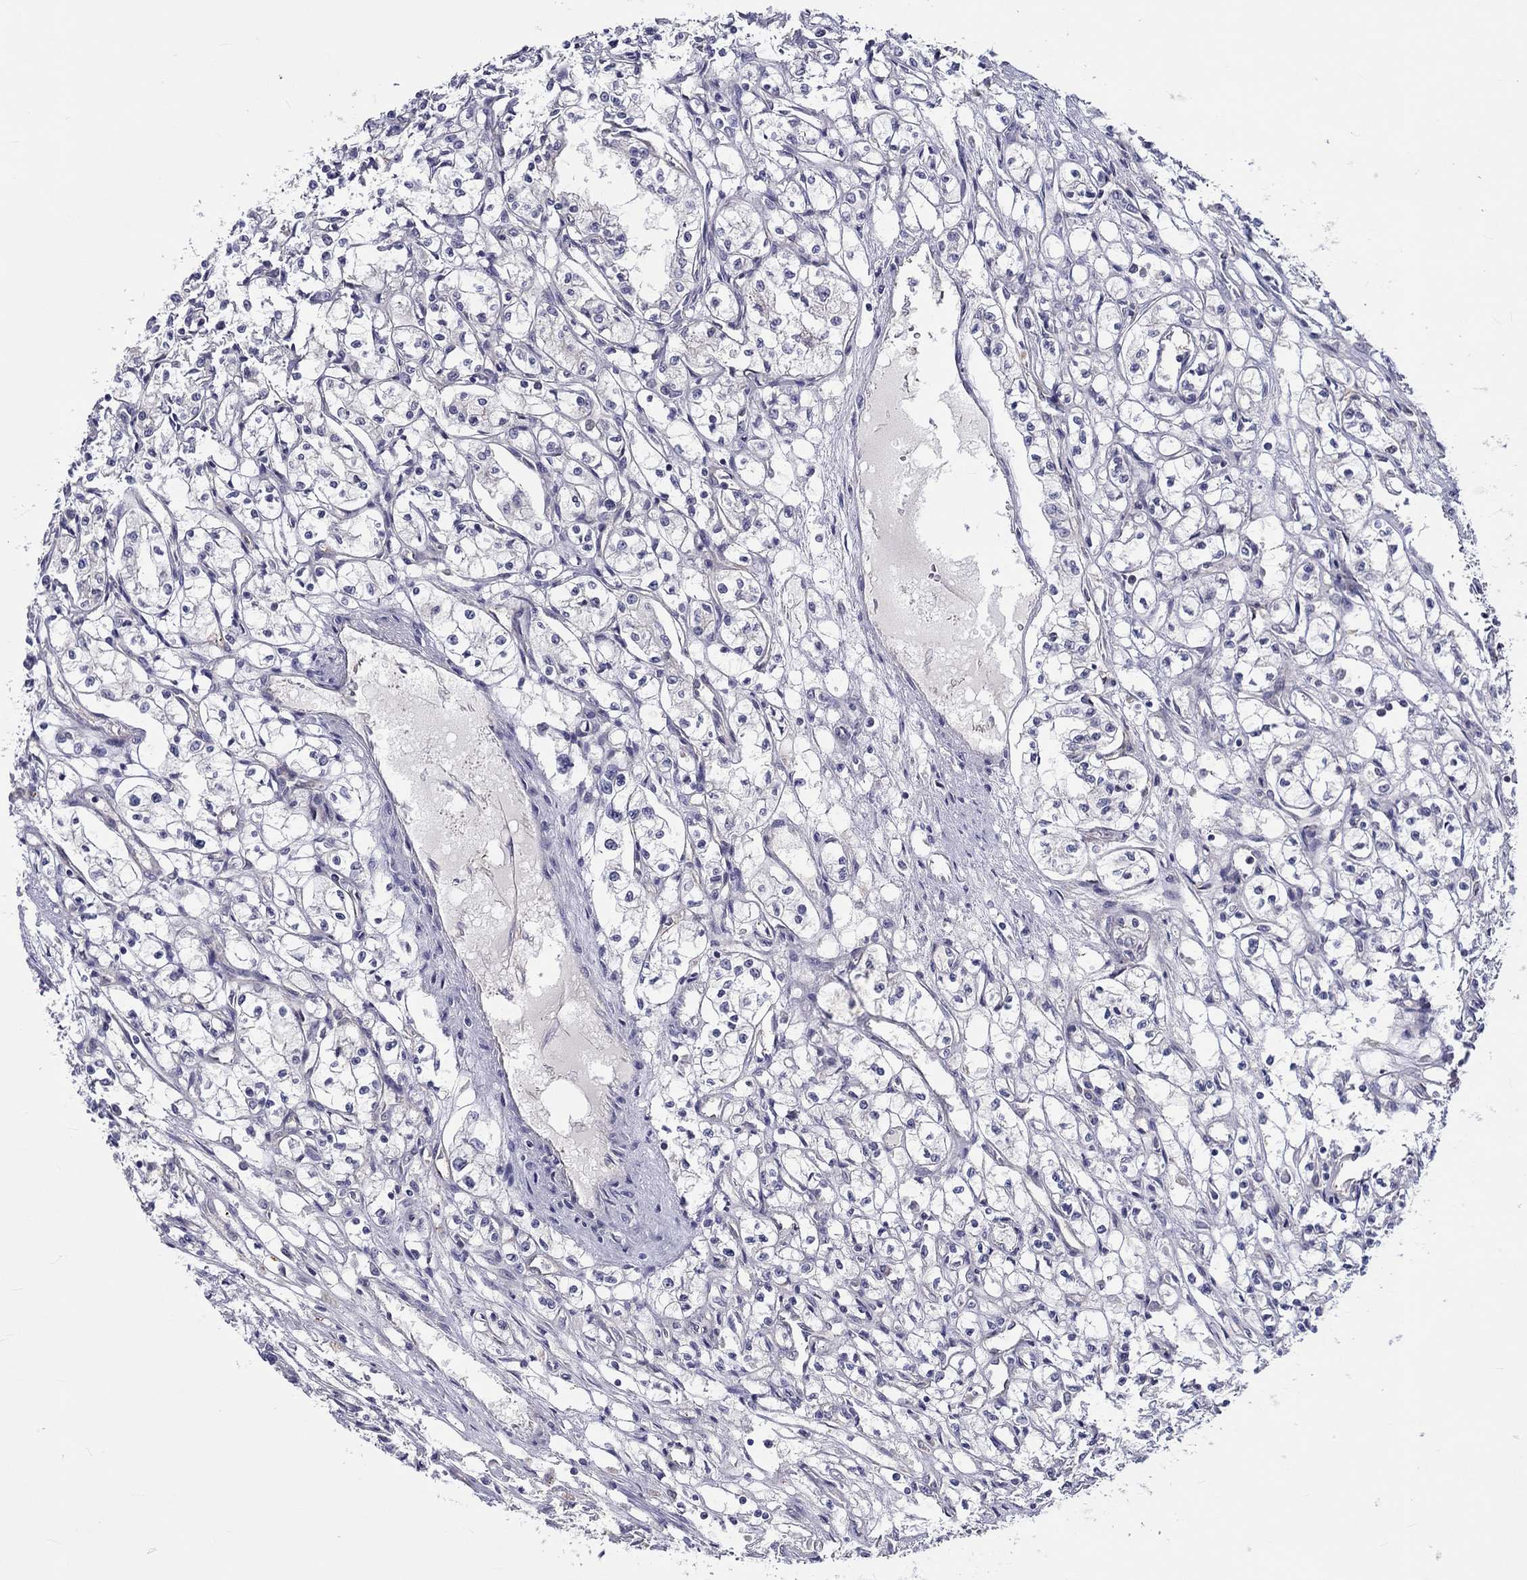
{"staining": {"intensity": "negative", "quantity": "none", "location": "none"}, "tissue": "renal cancer", "cell_type": "Tumor cells", "image_type": "cancer", "snomed": [{"axis": "morphology", "description": "Adenocarcinoma, NOS"}, {"axis": "topography", "description": "Kidney"}], "caption": "IHC micrograph of human renal adenocarcinoma stained for a protein (brown), which demonstrates no expression in tumor cells.", "gene": "ABCG4", "patient": {"sex": "male", "age": 56}}